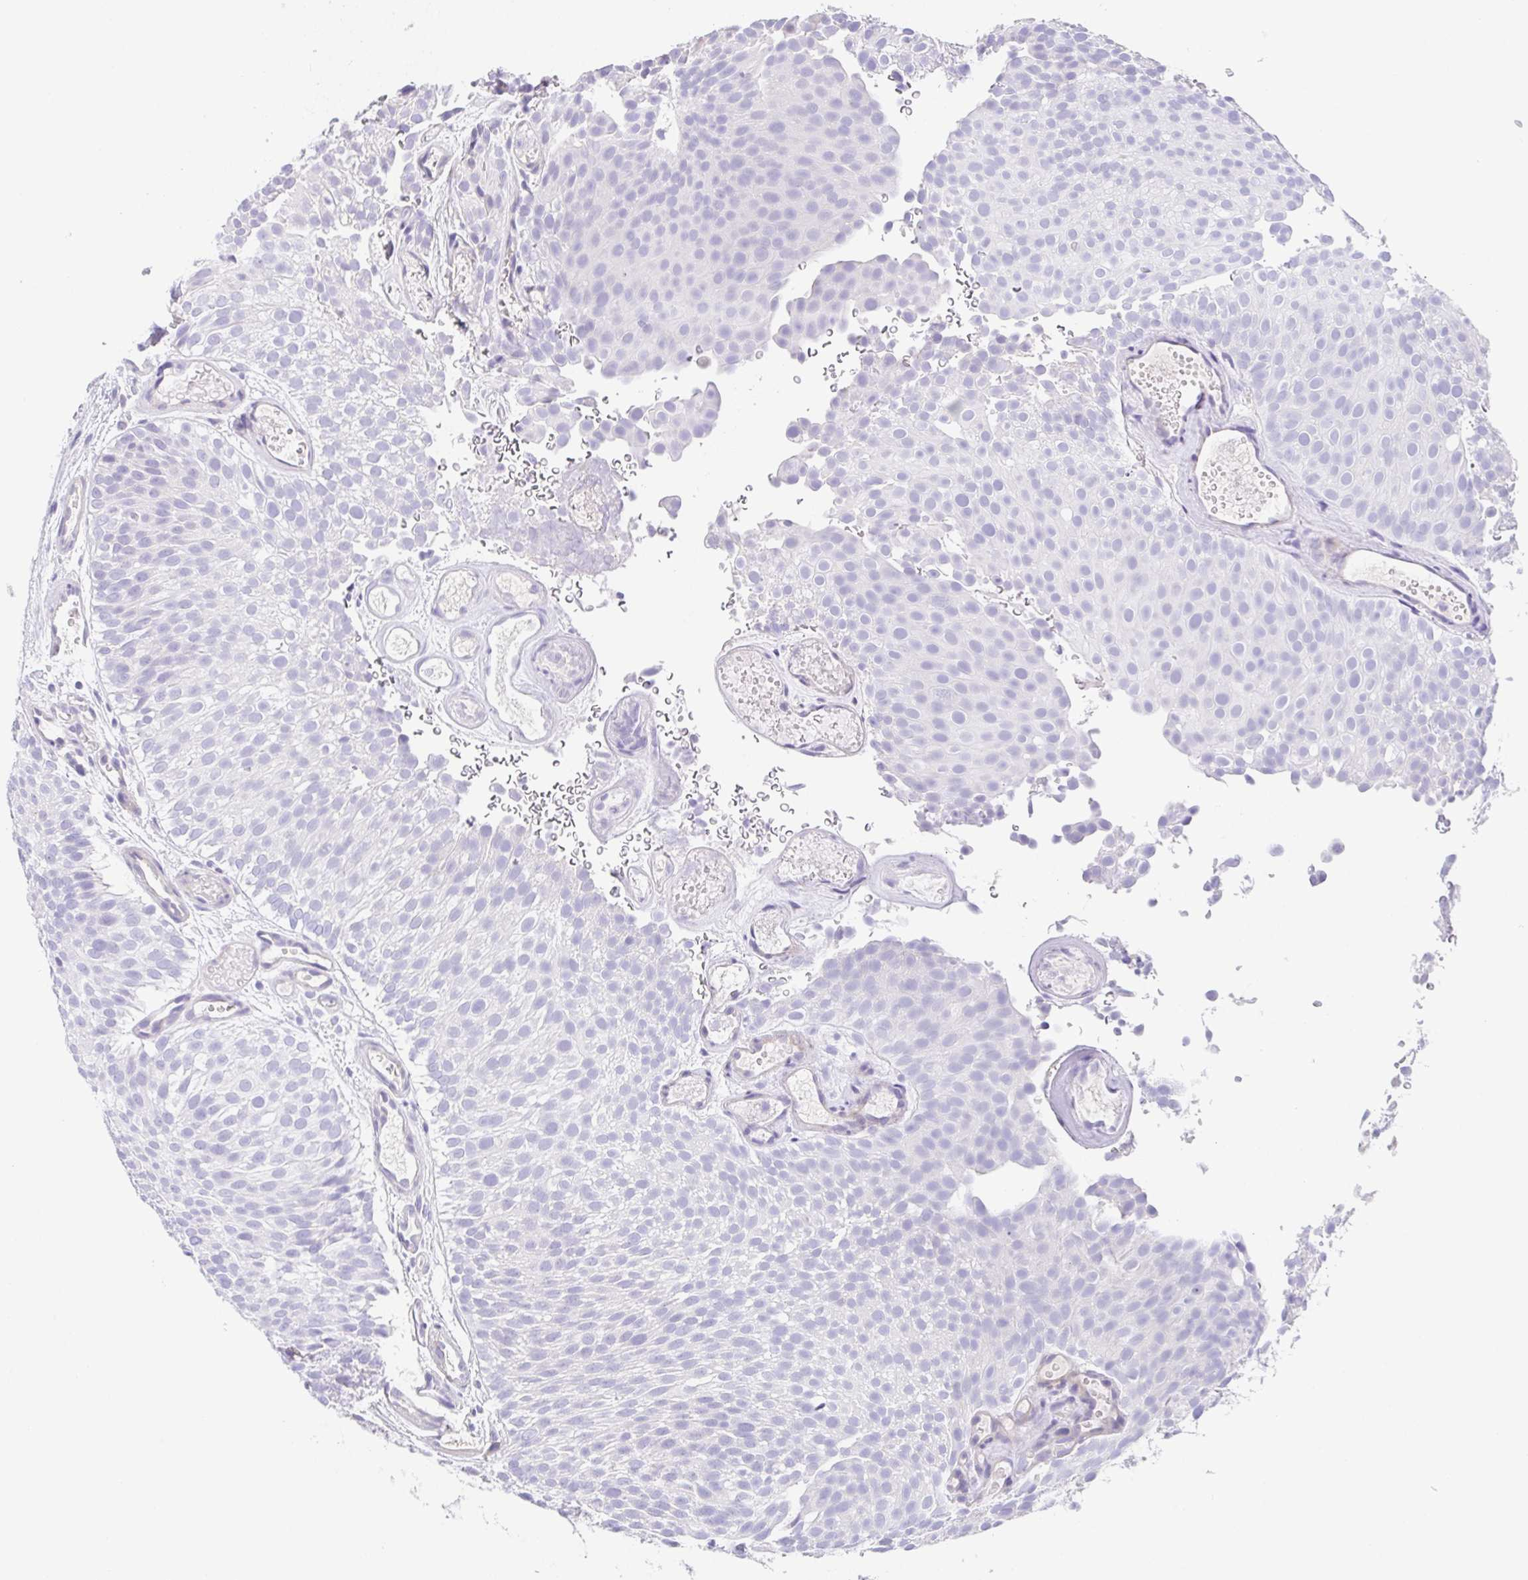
{"staining": {"intensity": "negative", "quantity": "none", "location": "none"}, "tissue": "urothelial cancer", "cell_type": "Tumor cells", "image_type": "cancer", "snomed": [{"axis": "morphology", "description": "Urothelial carcinoma, Low grade"}, {"axis": "topography", "description": "Urinary bladder"}], "caption": "Immunohistochemical staining of human urothelial cancer exhibits no significant positivity in tumor cells.", "gene": "HAPLN2", "patient": {"sex": "male", "age": 78}}